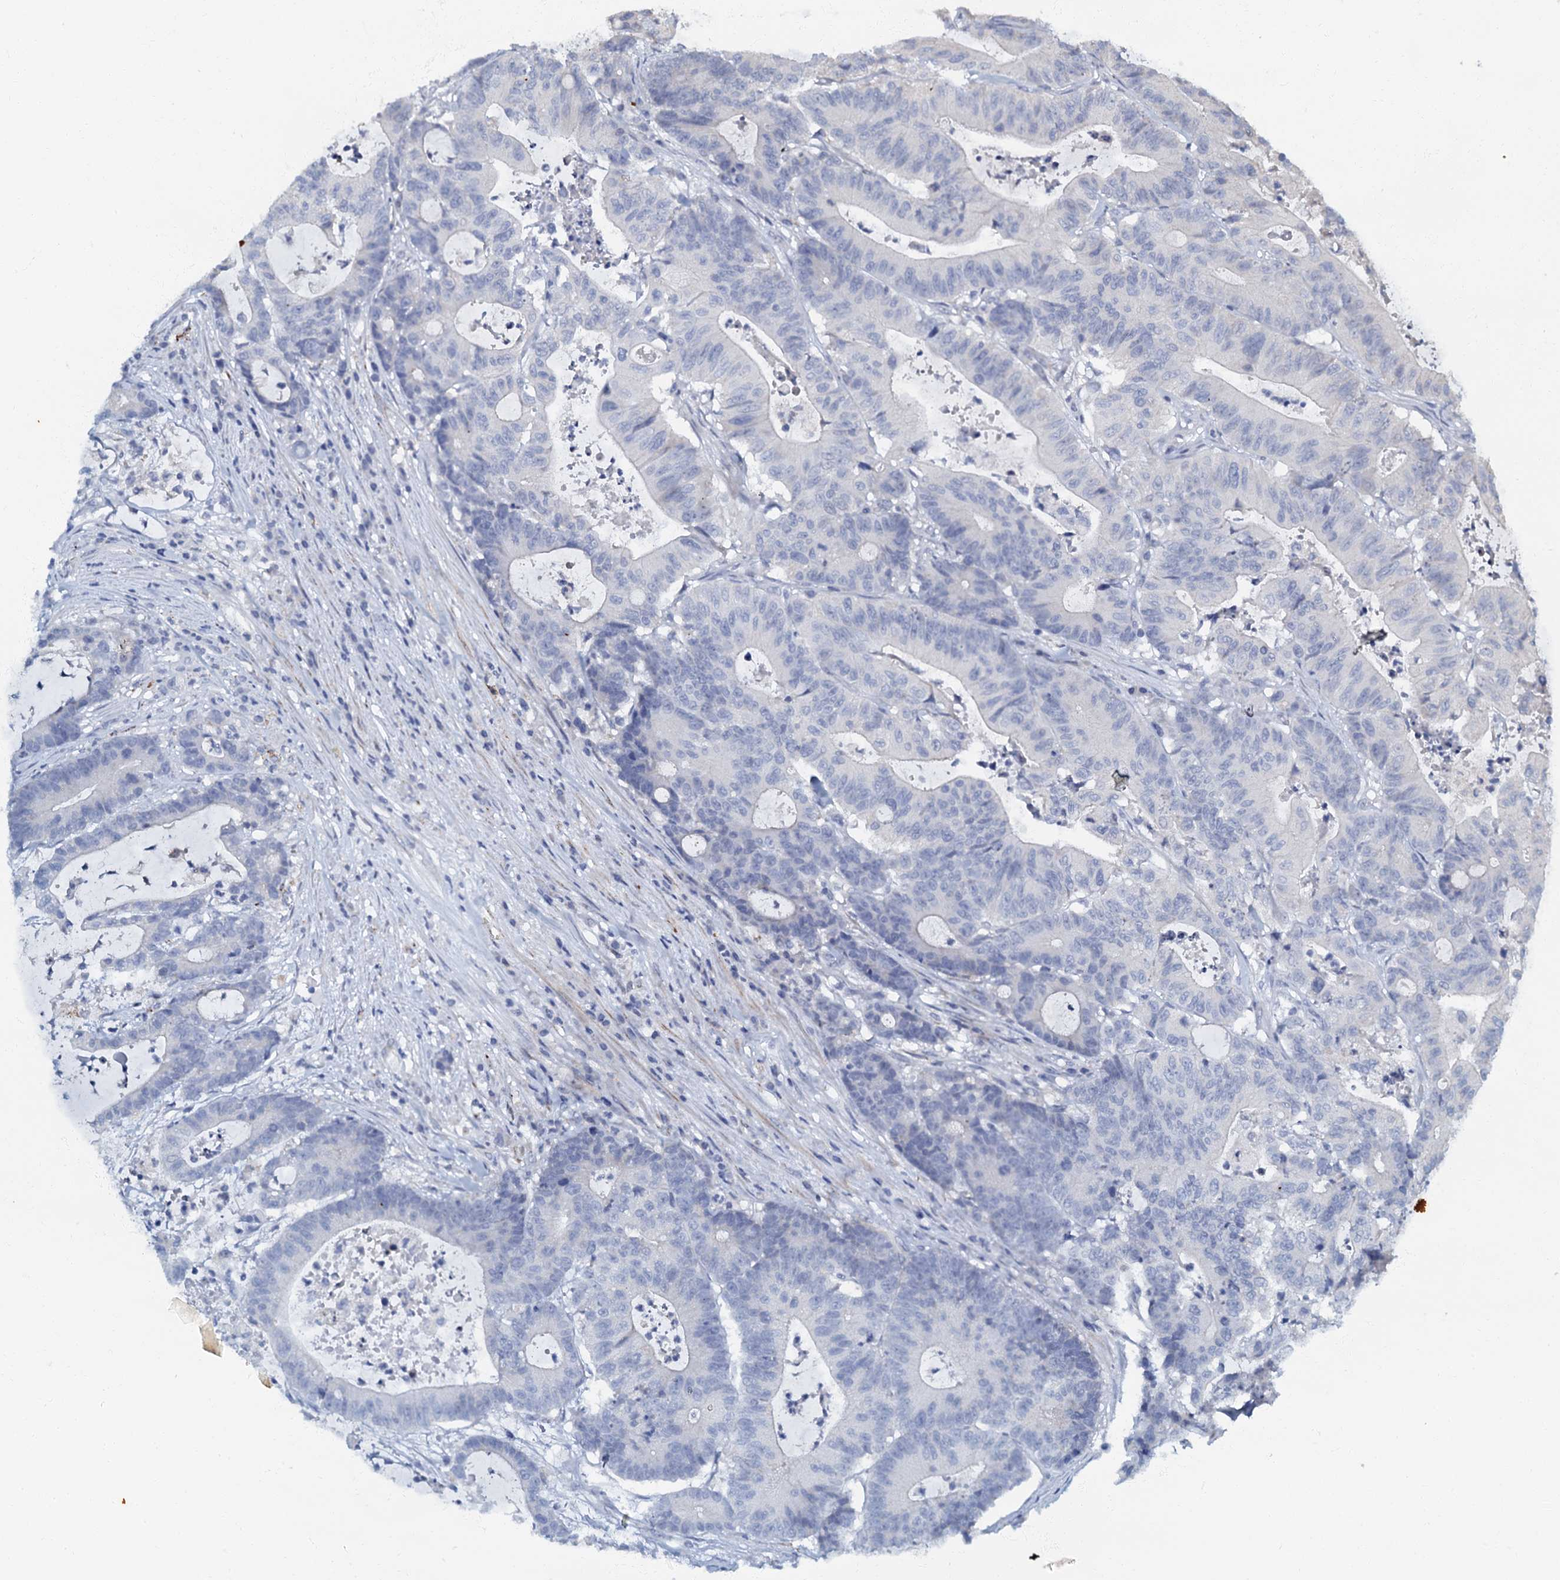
{"staining": {"intensity": "negative", "quantity": "none", "location": "none"}, "tissue": "colorectal cancer", "cell_type": "Tumor cells", "image_type": "cancer", "snomed": [{"axis": "morphology", "description": "Adenocarcinoma, NOS"}, {"axis": "topography", "description": "Colon"}], "caption": "DAB (3,3'-diaminobenzidine) immunohistochemical staining of human adenocarcinoma (colorectal) exhibits no significant staining in tumor cells. (Brightfield microscopy of DAB (3,3'-diaminobenzidine) IHC at high magnification).", "gene": "OLAH", "patient": {"sex": "female", "age": 84}}